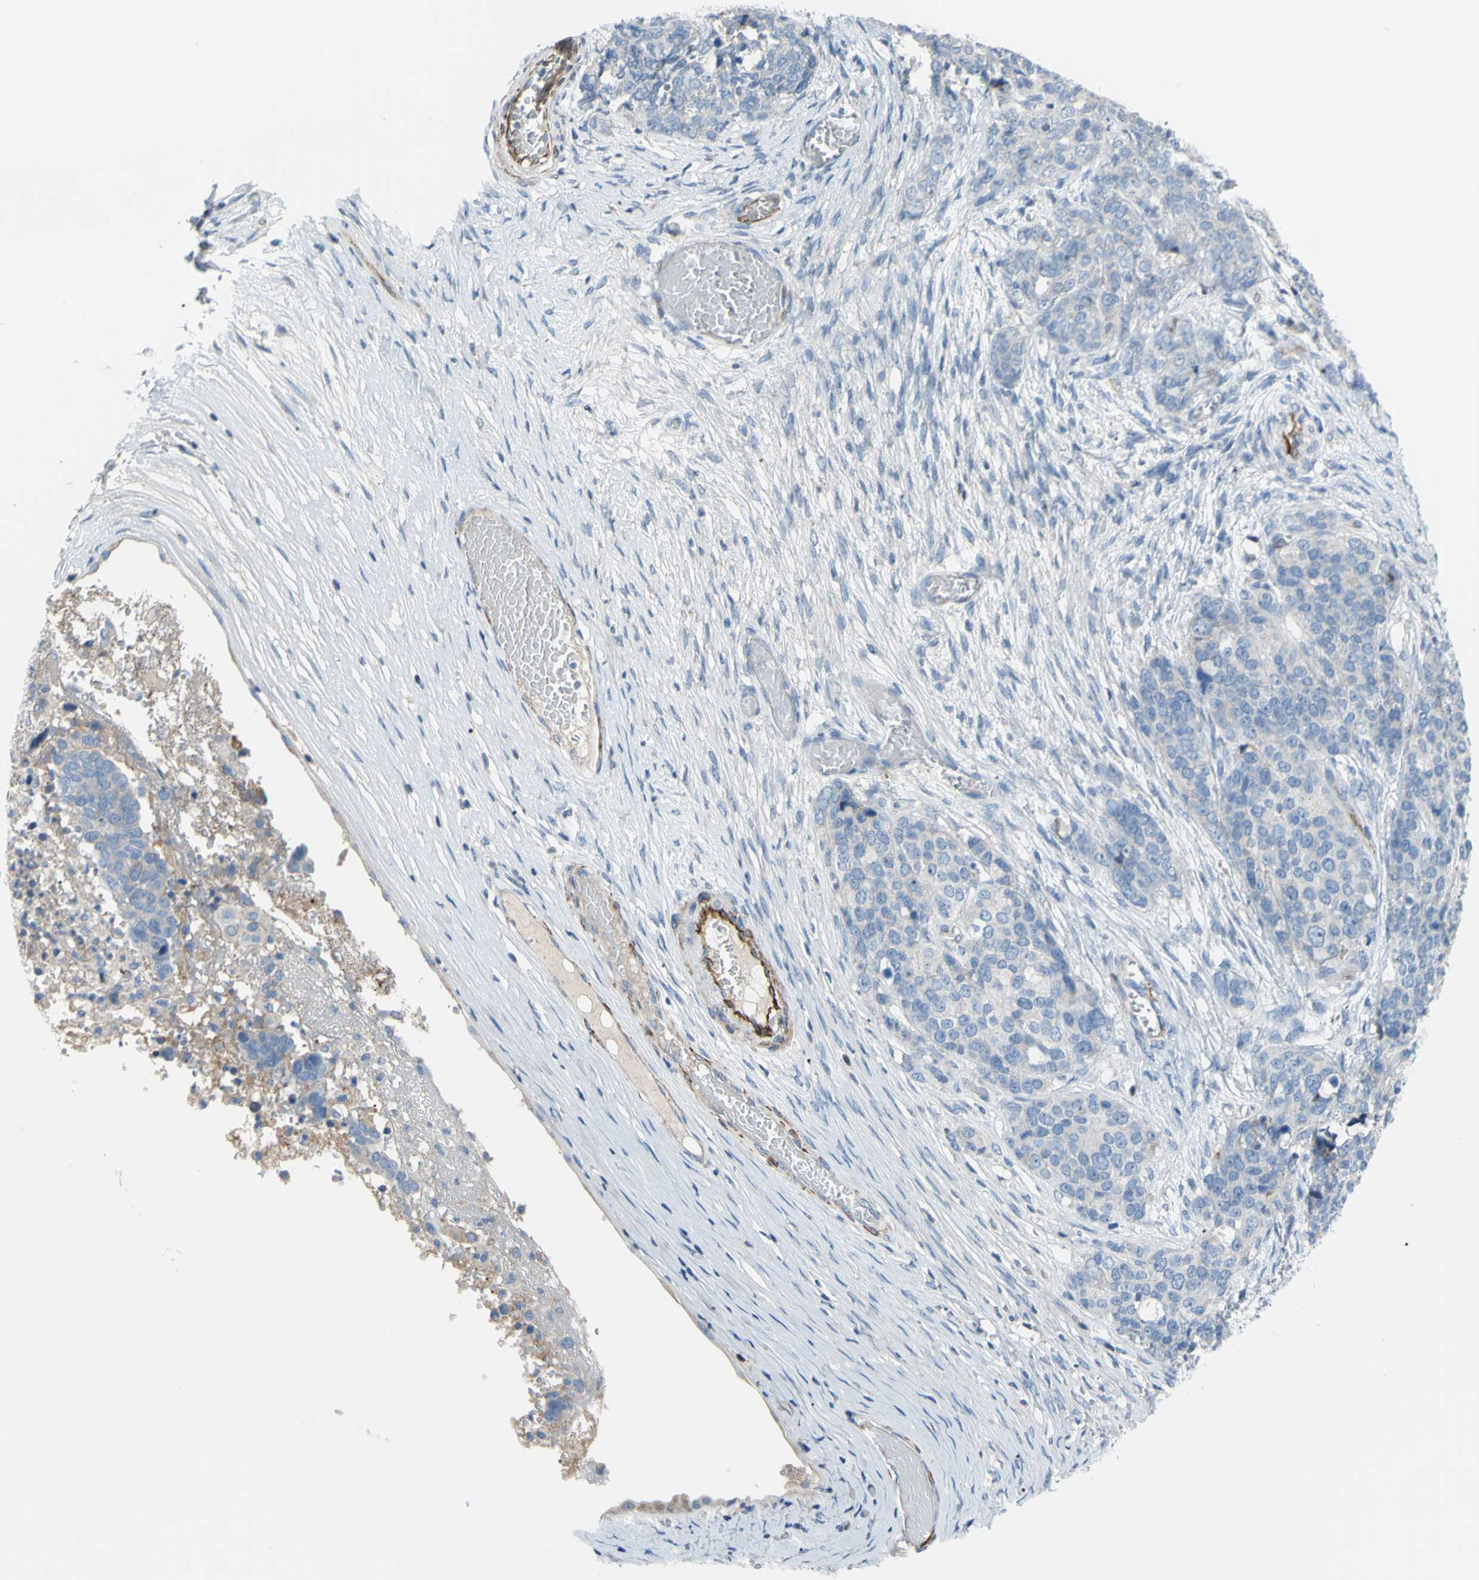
{"staining": {"intensity": "negative", "quantity": "none", "location": "none"}, "tissue": "ovarian cancer", "cell_type": "Tumor cells", "image_type": "cancer", "snomed": [{"axis": "morphology", "description": "Cystadenocarcinoma, serous, NOS"}, {"axis": "topography", "description": "Ovary"}], "caption": "DAB (3,3'-diaminobenzidine) immunohistochemical staining of human ovarian serous cystadenocarcinoma displays no significant staining in tumor cells.", "gene": "PRRG2", "patient": {"sex": "female", "age": 44}}